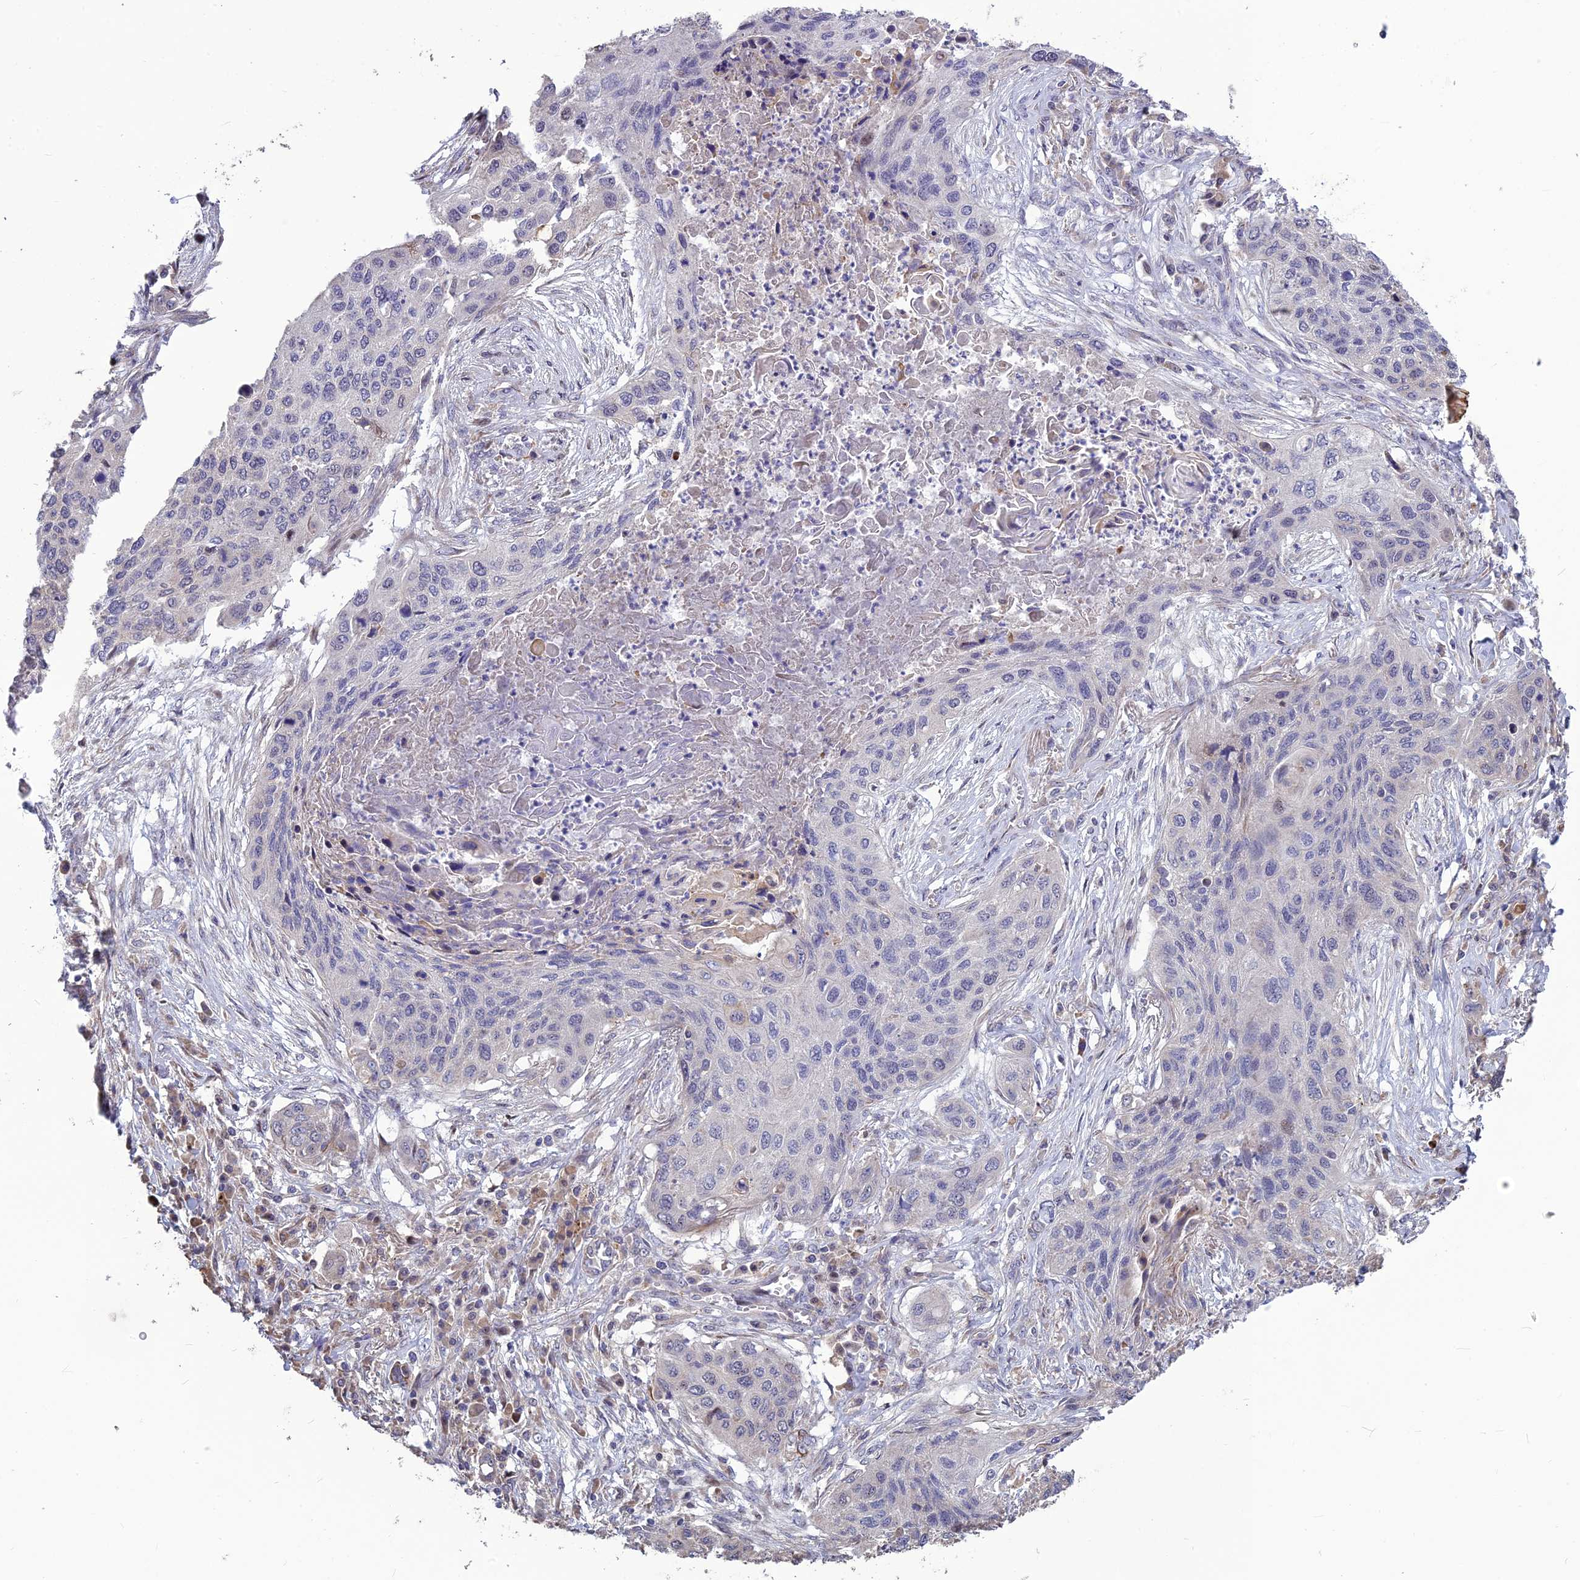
{"staining": {"intensity": "negative", "quantity": "none", "location": "none"}, "tissue": "lung cancer", "cell_type": "Tumor cells", "image_type": "cancer", "snomed": [{"axis": "morphology", "description": "Squamous cell carcinoma, NOS"}, {"axis": "topography", "description": "Lung"}], "caption": "An immunohistochemistry image of lung cancer is shown. There is no staining in tumor cells of lung cancer.", "gene": "SPG21", "patient": {"sex": "female", "age": 63}}